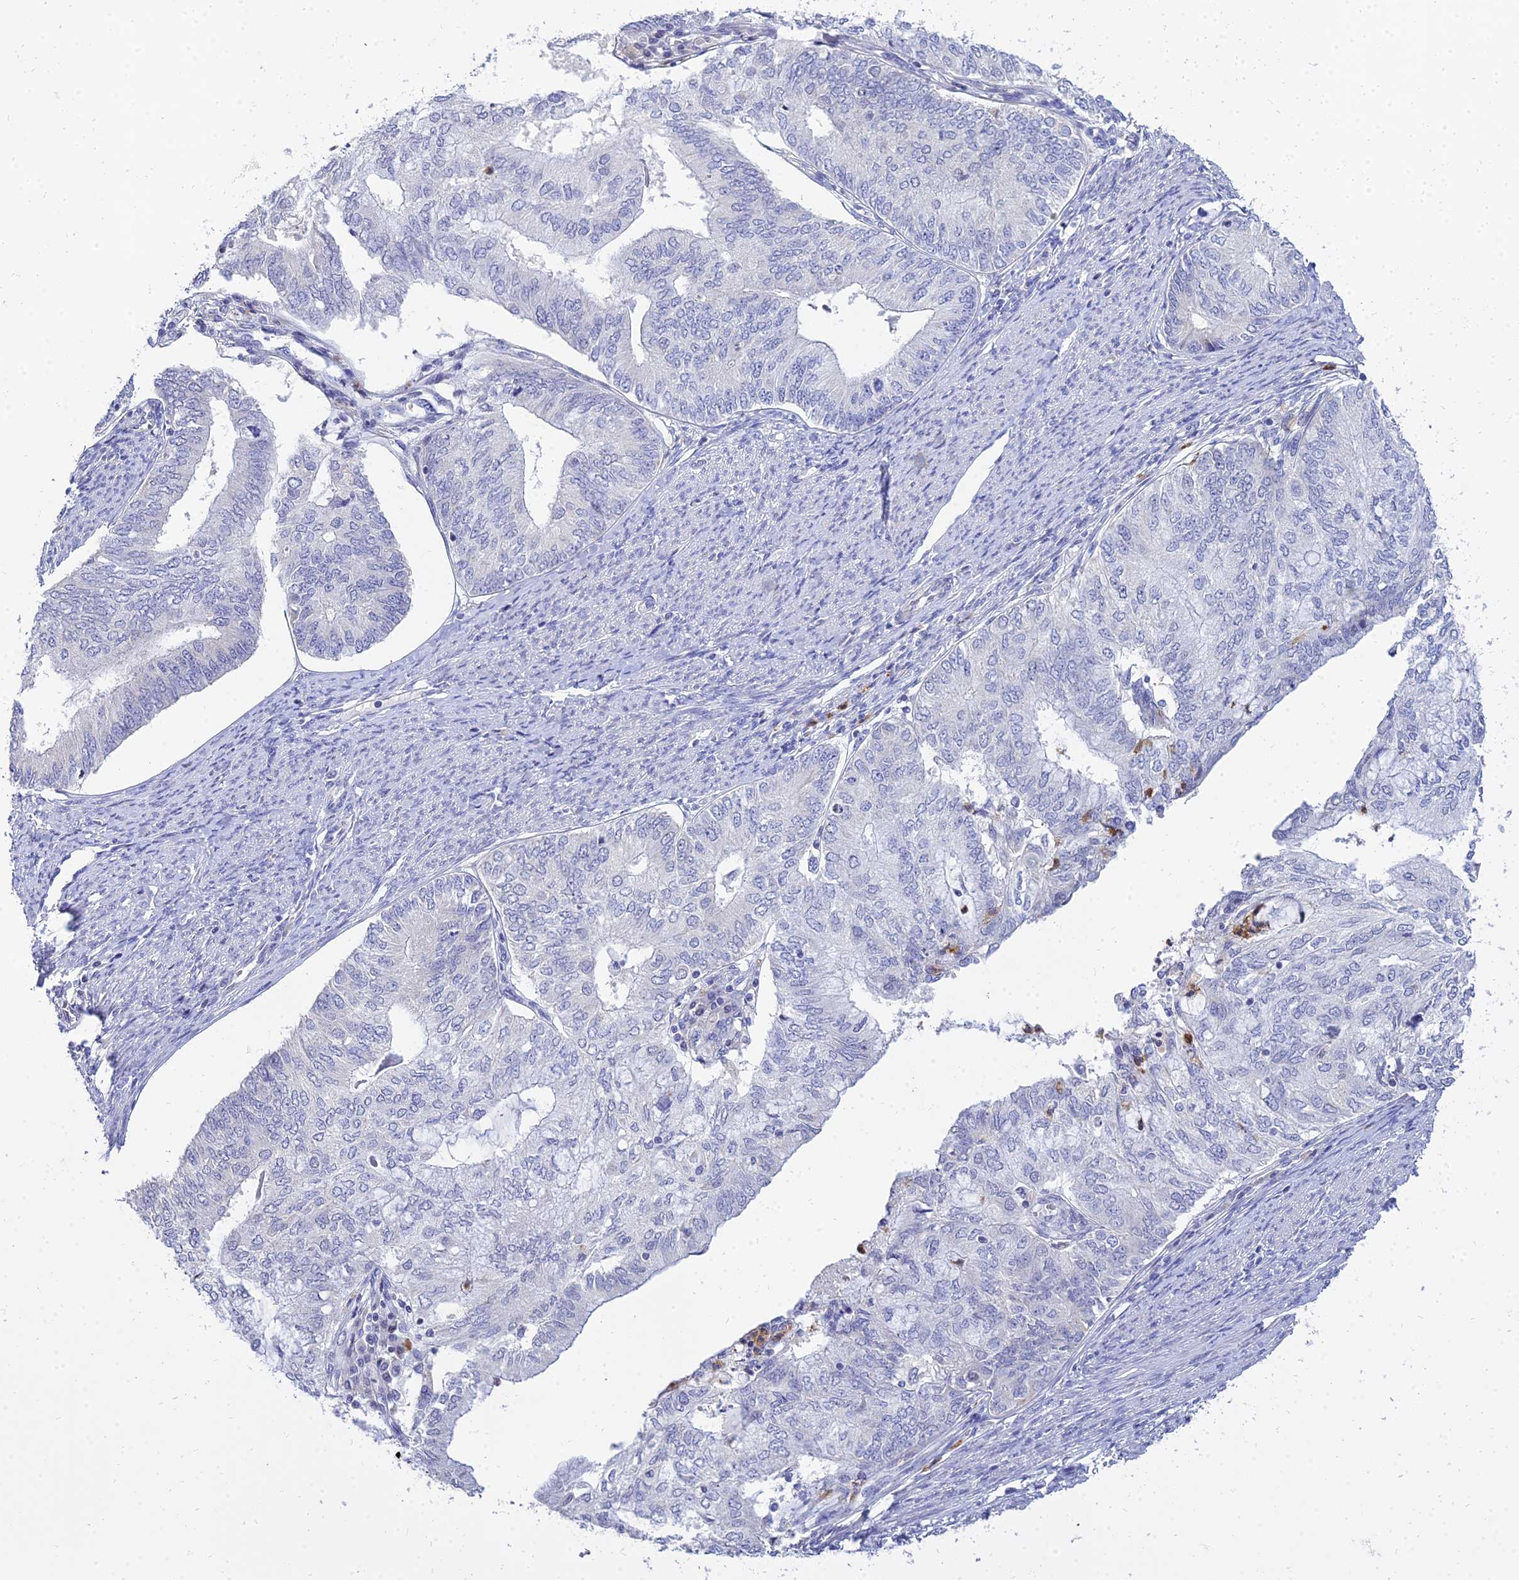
{"staining": {"intensity": "negative", "quantity": "none", "location": "none"}, "tissue": "endometrial cancer", "cell_type": "Tumor cells", "image_type": "cancer", "snomed": [{"axis": "morphology", "description": "Adenocarcinoma, NOS"}, {"axis": "topography", "description": "Endometrium"}], "caption": "Immunohistochemical staining of human endometrial cancer displays no significant positivity in tumor cells.", "gene": "VWC2L", "patient": {"sex": "female", "age": 68}}